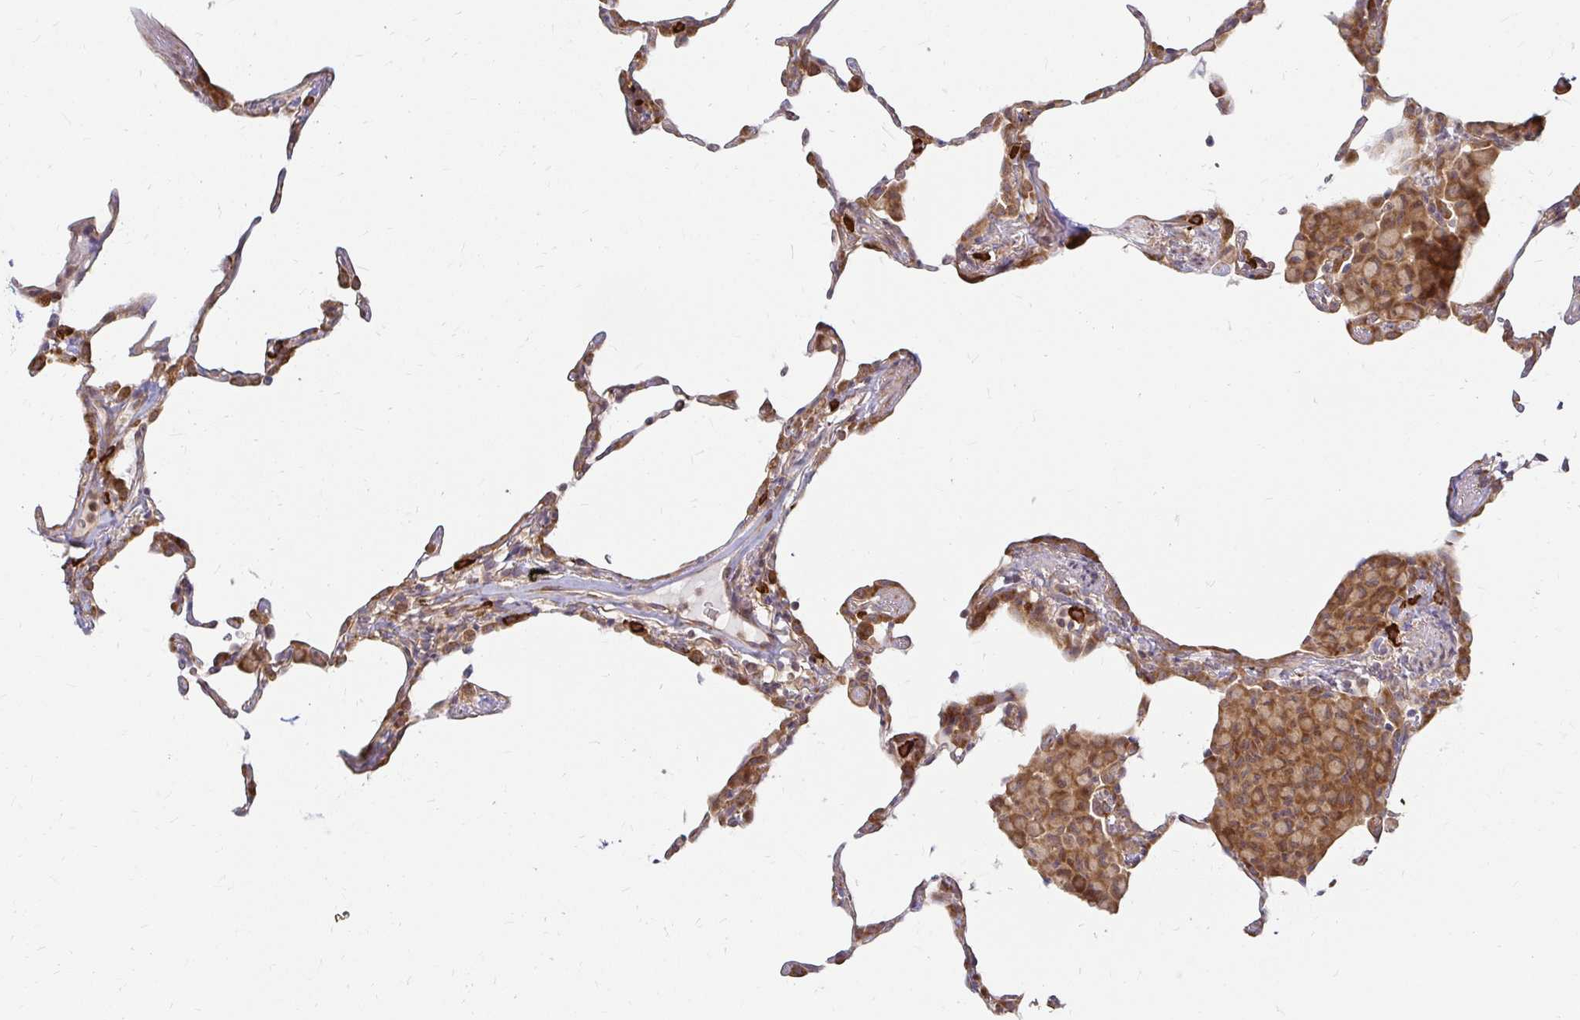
{"staining": {"intensity": "moderate", "quantity": "25%-75%", "location": "cytoplasmic/membranous"}, "tissue": "lung", "cell_type": "Alveolar cells", "image_type": "normal", "snomed": [{"axis": "morphology", "description": "Normal tissue, NOS"}, {"axis": "topography", "description": "Lung"}], "caption": "Immunohistochemical staining of unremarkable lung shows 25%-75% levels of moderate cytoplasmic/membranous protein expression in approximately 25%-75% of alveolar cells. Using DAB (brown) and hematoxylin (blue) stains, captured at high magnification using brightfield microscopy.", "gene": "CAST", "patient": {"sex": "female", "age": 57}}